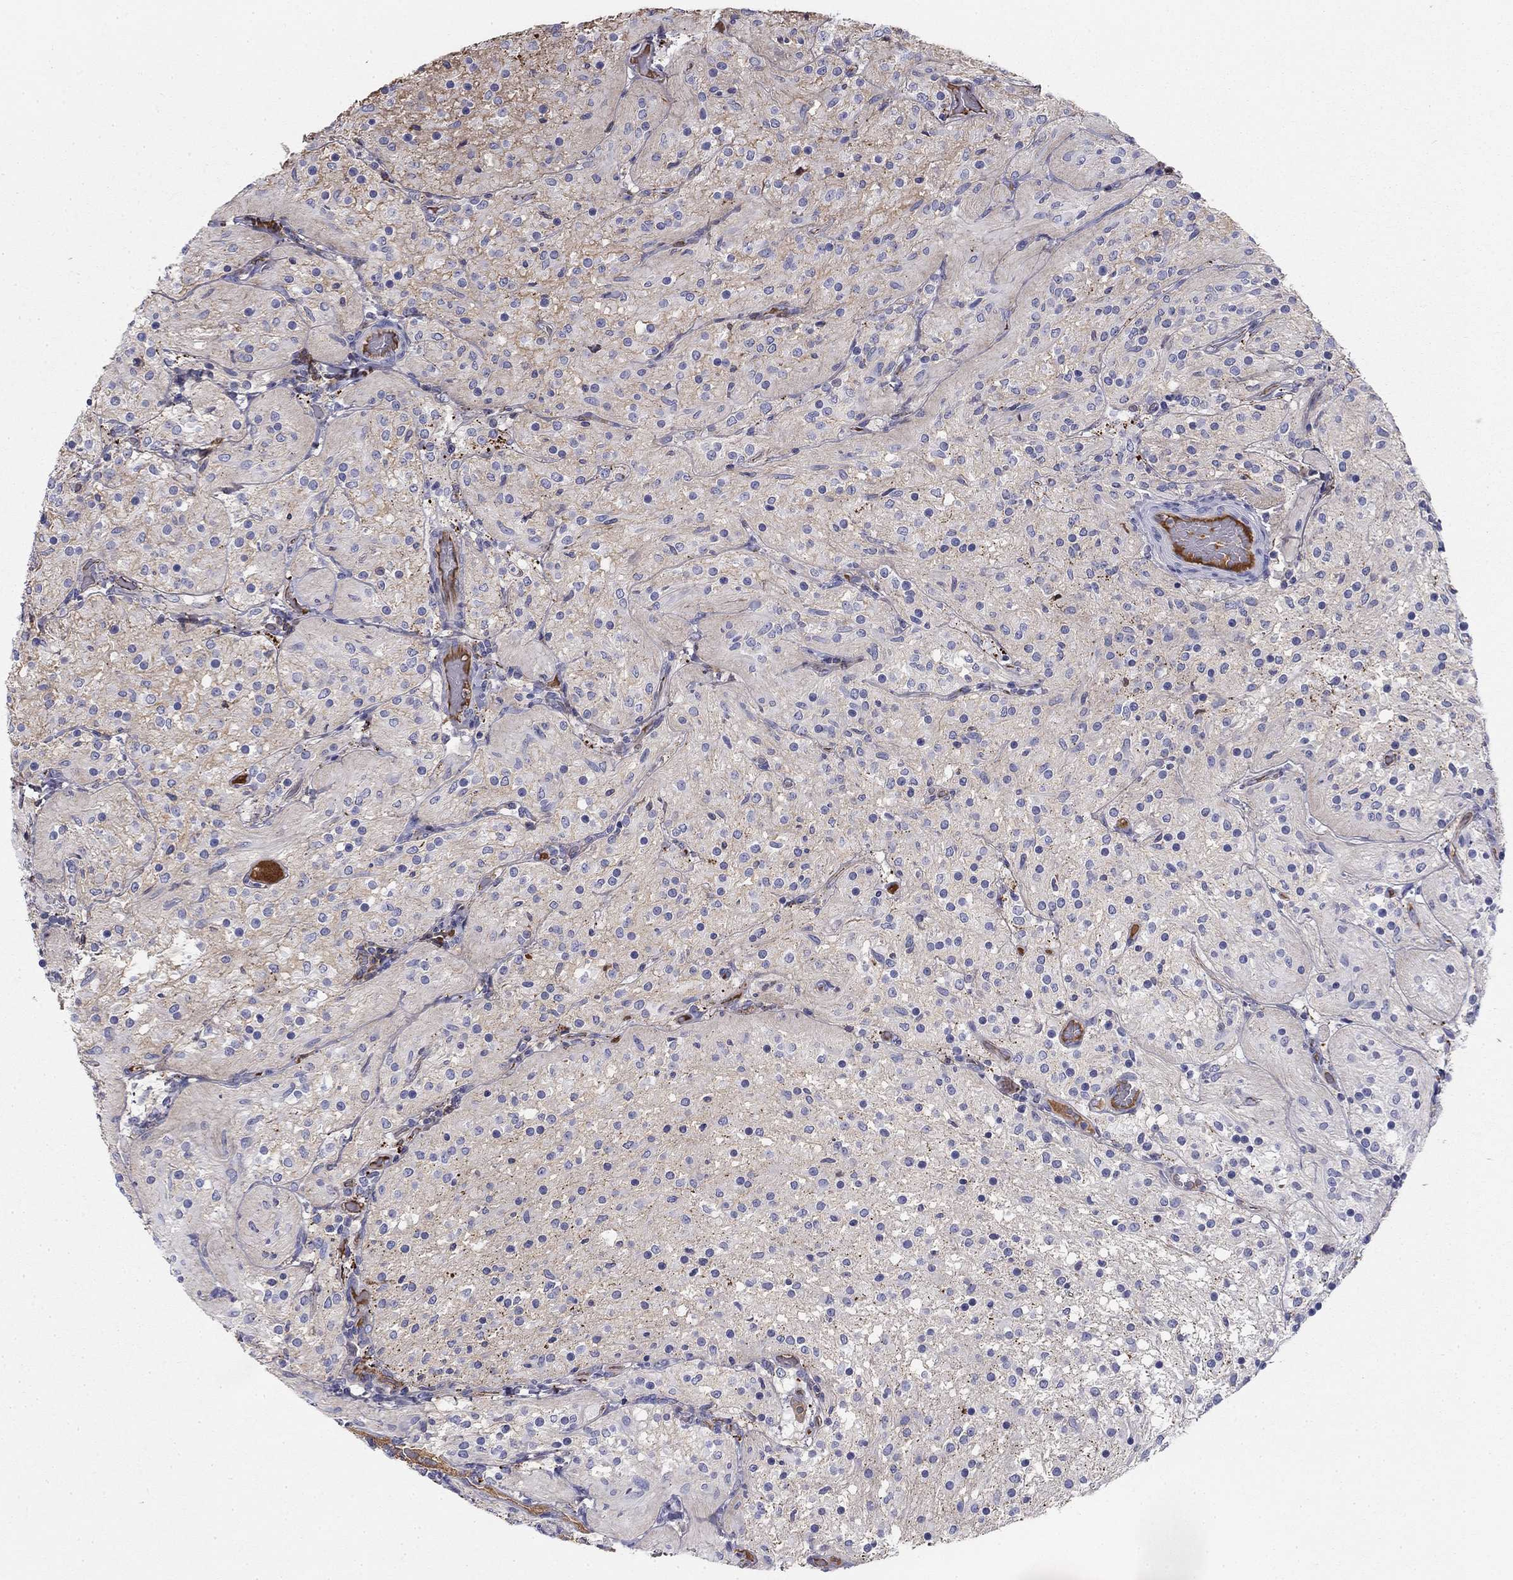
{"staining": {"intensity": "negative", "quantity": "none", "location": "none"}, "tissue": "glioma", "cell_type": "Tumor cells", "image_type": "cancer", "snomed": [{"axis": "morphology", "description": "Glioma, malignant, Low grade"}, {"axis": "topography", "description": "Brain"}], "caption": "The histopathology image demonstrates no staining of tumor cells in malignant glioma (low-grade). (DAB (3,3'-diaminobenzidine) IHC with hematoxylin counter stain).", "gene": "CPLX4", "patient": {"sex": "male", "age": 3}}